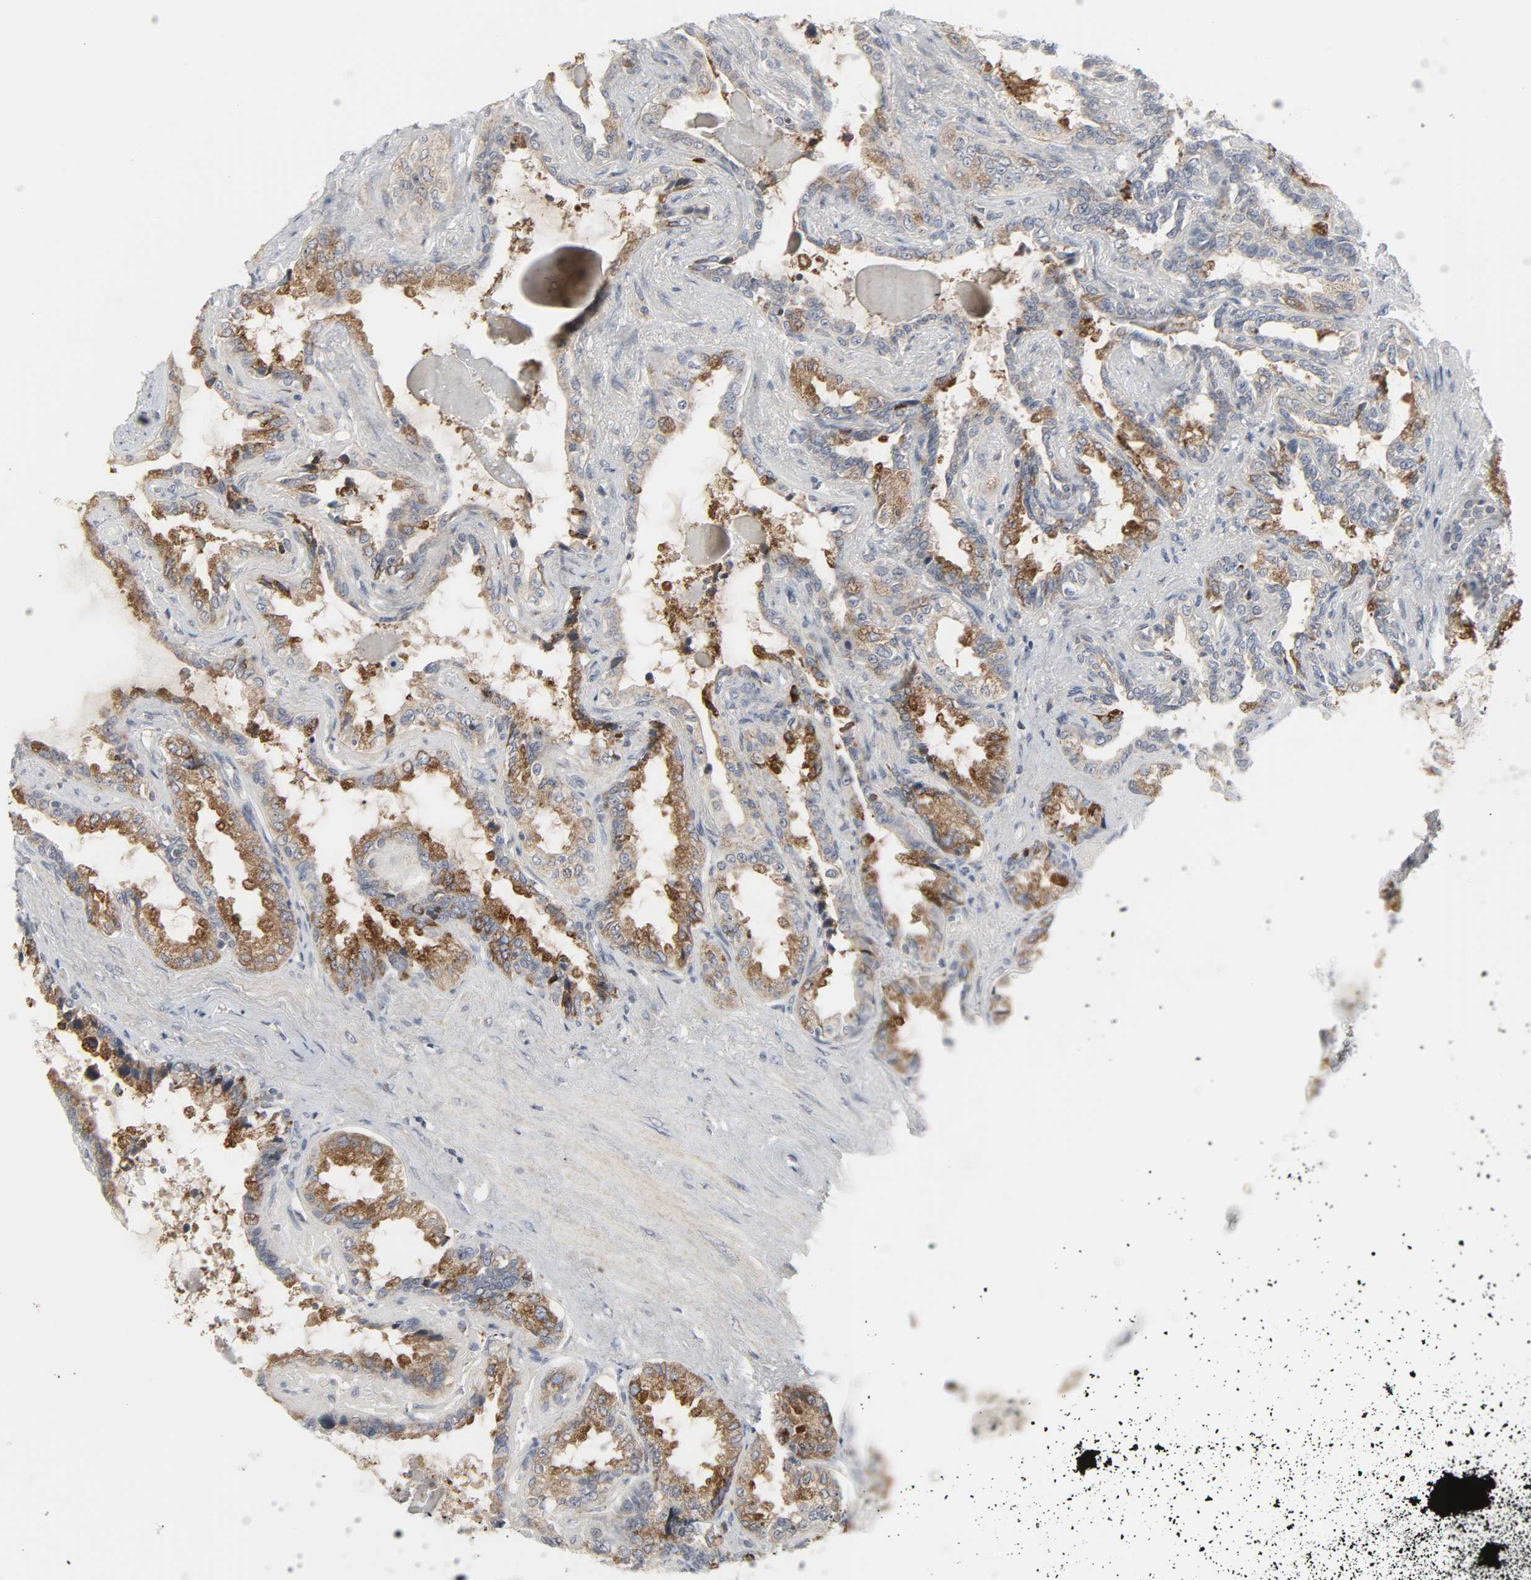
{"staining": {"intensity": "strong", "quantity": ">75%", "location": "cytoplasmic/membranous"}, "tissue": "seminal vesicle", "cell_type": "Glandular cells", "image_type": "normal", "snomed": [{"axis": "morphology", "description": "Normal tissue, NOS"}, {"axis": "morphology", "description": "Inflammation, NOS"}, {"axis": "topography", "description": "Urinary bladder"}, {"axis": "topography", "description": "Prostate"}, {"axis": "topography", "description": "Seminal veicle"}], "caption": "Benign seminal vesicle displays strong cytoplasmic/membranous expression in approximately >75% of glandular cells.", "gene": "CLIP1", "patient": {"sex": "male", "age": 82}}